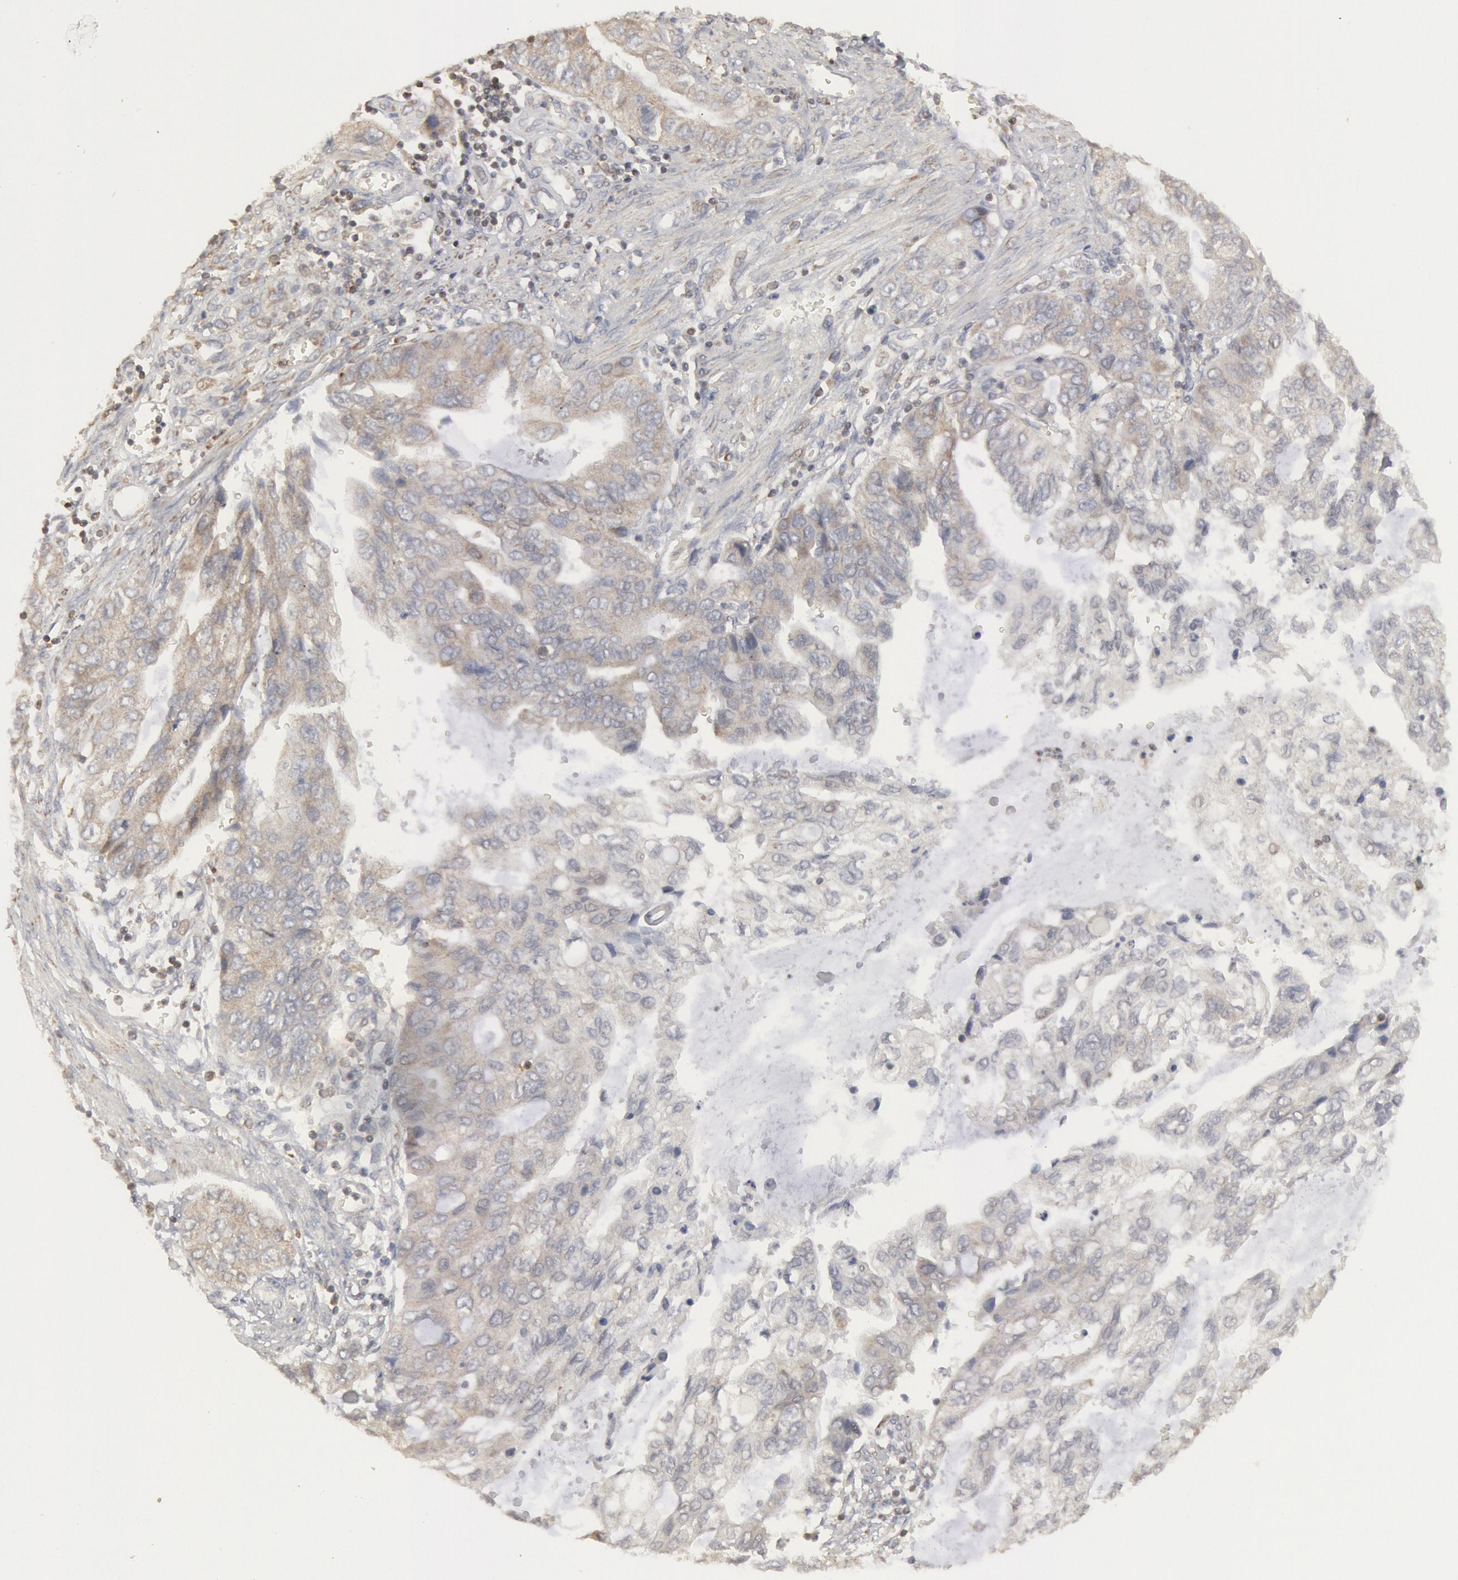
{"staining": {"intensity": "negative", "quantity": "none", "location": "none"}, "tissue": "stomach cancer", "cell_type": "Tumor cells", "image_type": "cancer", "snomed": [{"axis": "morphology", "description": "Adenocarcinoma, NOS"}, {"axis": "topography", "description": "Stomach, upper"}], "caption": "Stomach adenocarcinoma stained for a protein using immunohistochemistry exhibits no positivity tumor cells.", "gene": "OSBPL8", "patient": {"sex": "female", "age": 52}}